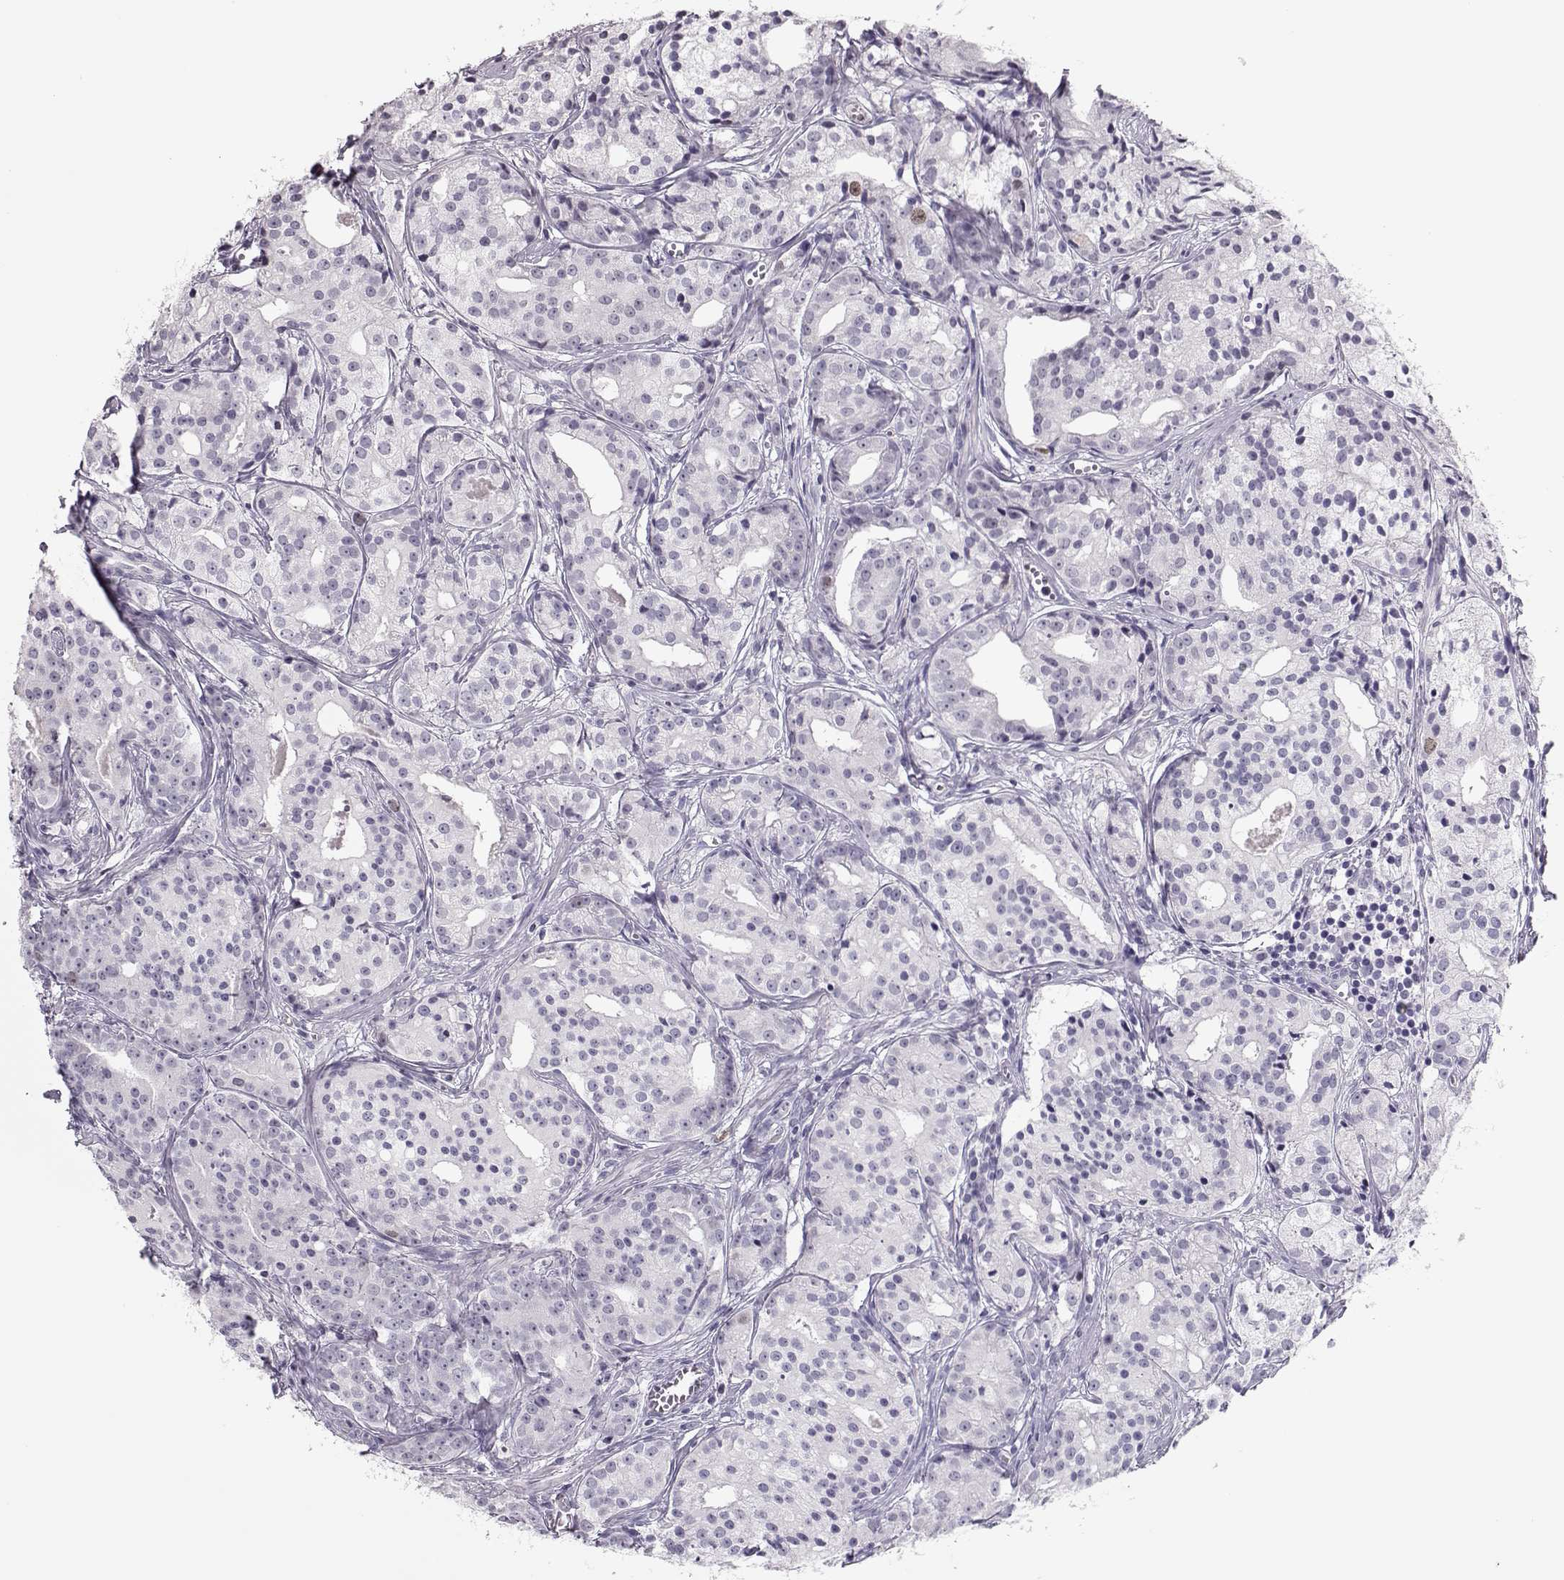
{"staining": {"intensity": "negative", "quantity": "none", "location": "none"}, "tissue": "prostate cancer", "cell_type": "Tumor cells", "image_type": "cancer", "snomed": [{"axis": "morphology", "description": "Adenocarcinoma, Medium grade"}, {"axis": "topography", "description": "Prostate"}], "caption": "Histopathology image shows no significant protein expression in tumor cells of prostate cancer. (Immunohistochemistry (ihc), brightfield microscopy, high magnification).", "gene": "SGO1", "patient": {"sex": "male", "age": 74}}